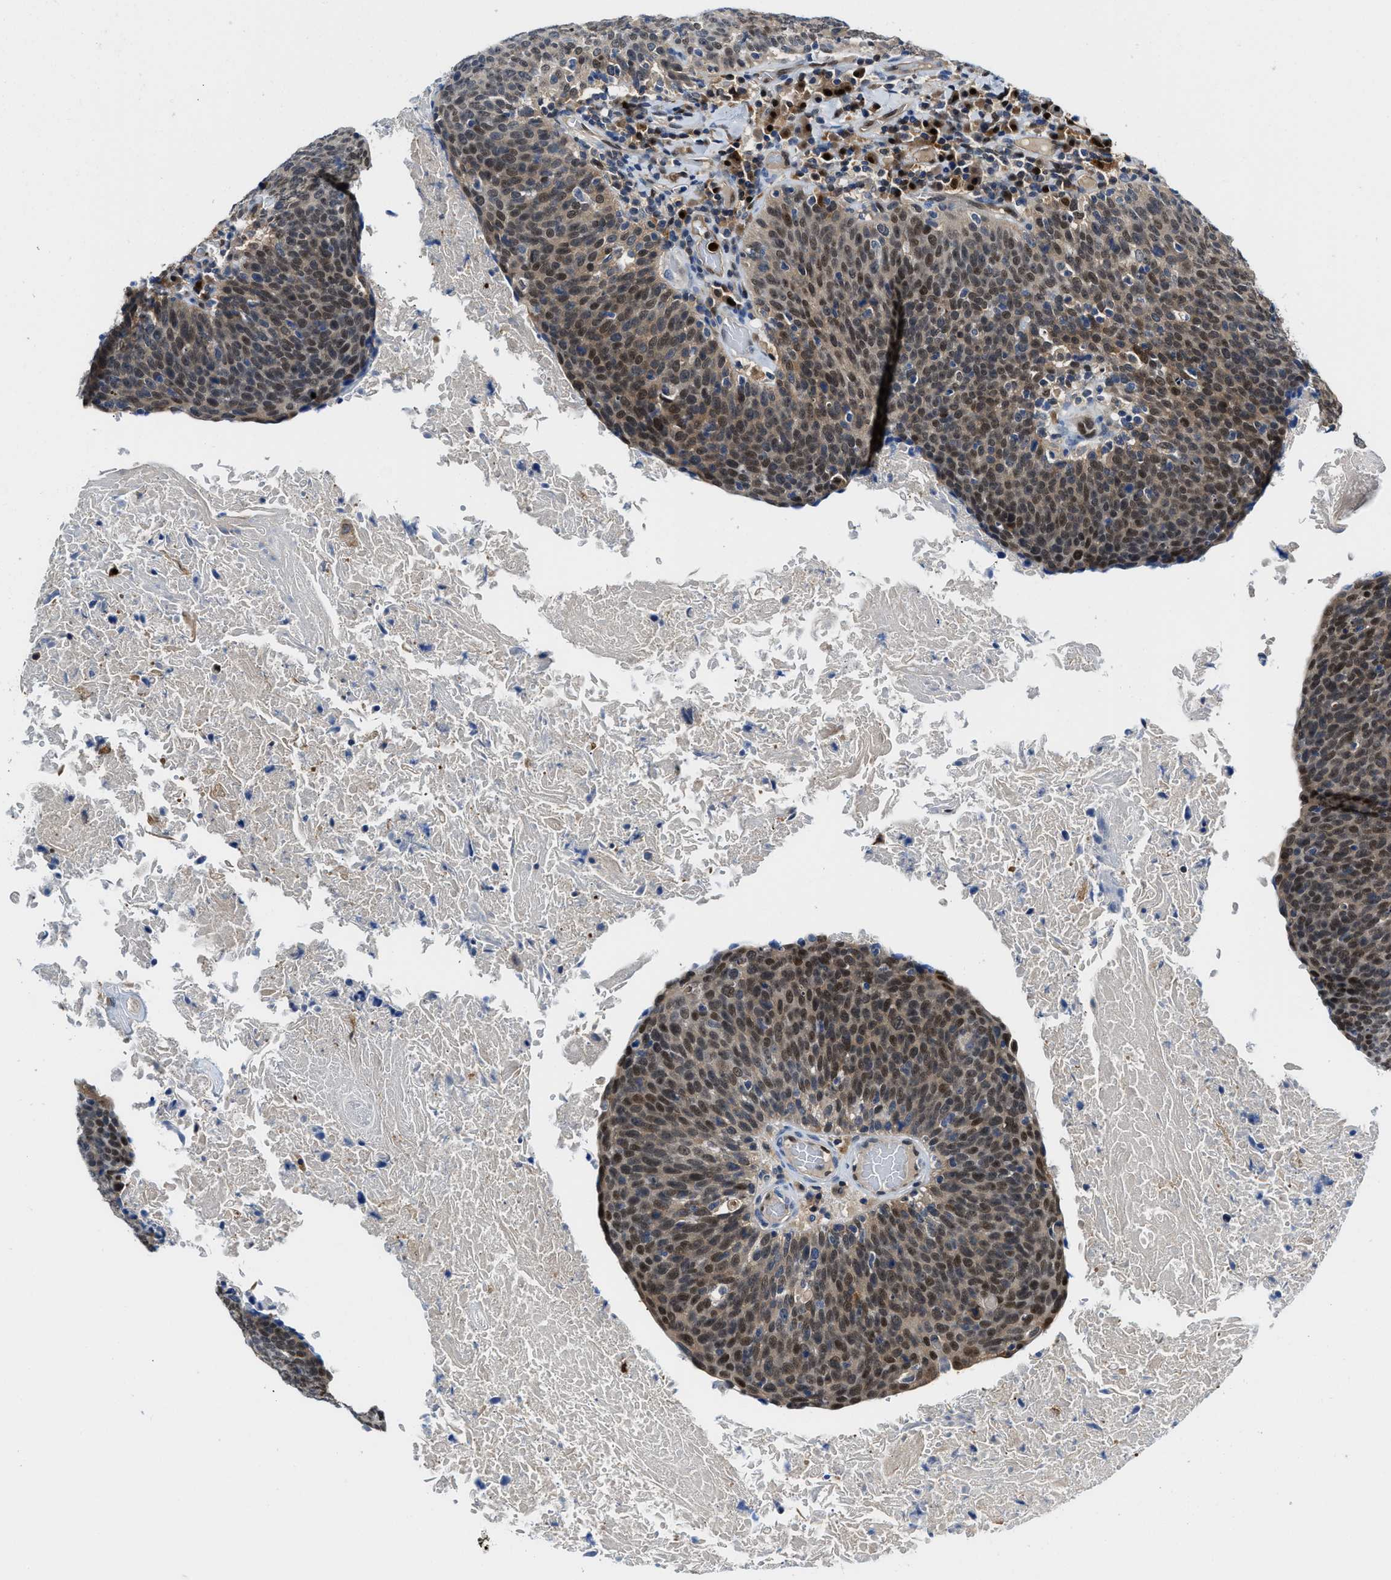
{"staining": {"intensity": "strong", "quantity": "25%-75%", "location": "cytoplasmic/membranous,nuclear"}, "tissue": "head and neck cancer", "cell_type": "Tumor cells", "image_type": "cancer", "snomed": [{"axis": "morphology", "description": "Squamous cell carcinoma, NOS"}, {"axis": "morphology", "description": "Squamous cell carcinoma, metastatic, NOS"}, {"axis": "topography", "description": "Lymph node"}, {"axis": "topography", "description": "Head-Neck"}], "caption": "A micrograph showing strong cytoplasmic/membranous and nuclear staining in approximately 25%-75% of tumor cells in head and neck metastatic squamous cell carcinoma, as visualized by brown immunohistochemical staining.", "gene": "LTA4H", "patient": {"sex": "male", "age": 62}}